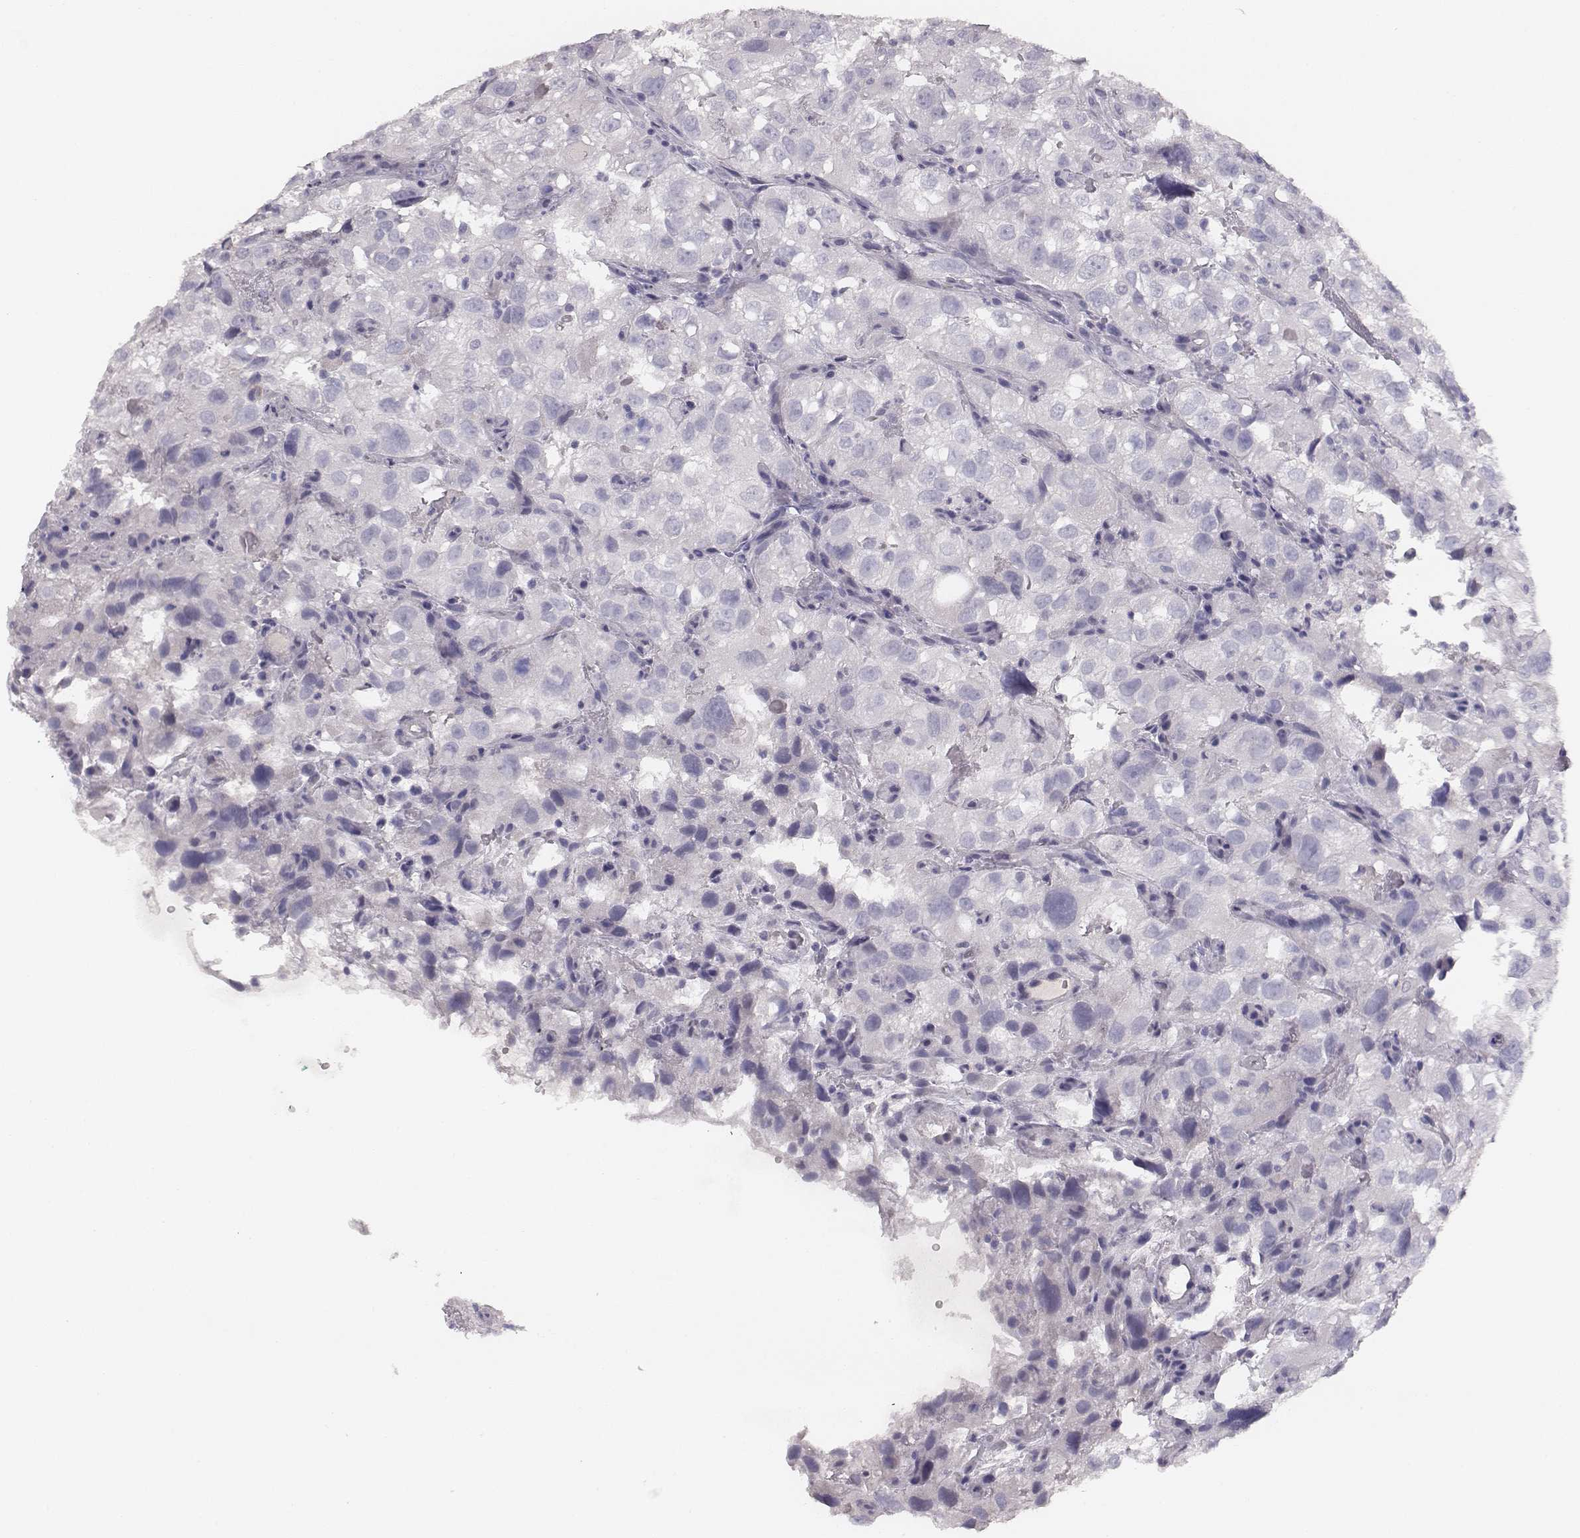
{"staining": {"intensity": "negative", "quantity": "none", "location": "none"}, "tissue": "renal cancer", "cell_type": "Tumor cells", "image_type": "cancer", "snomed": [{"axis": "morphology", "description": "Adenocarcinoma, NOS"}, {"axis": "topography", "description": "Kidney"}], "caption": "Tumor cells are negative for brown protein staining in renal adenocarcinoma.", "gene": "MYH6", "patient": {"sex": "male", "age": 64}}